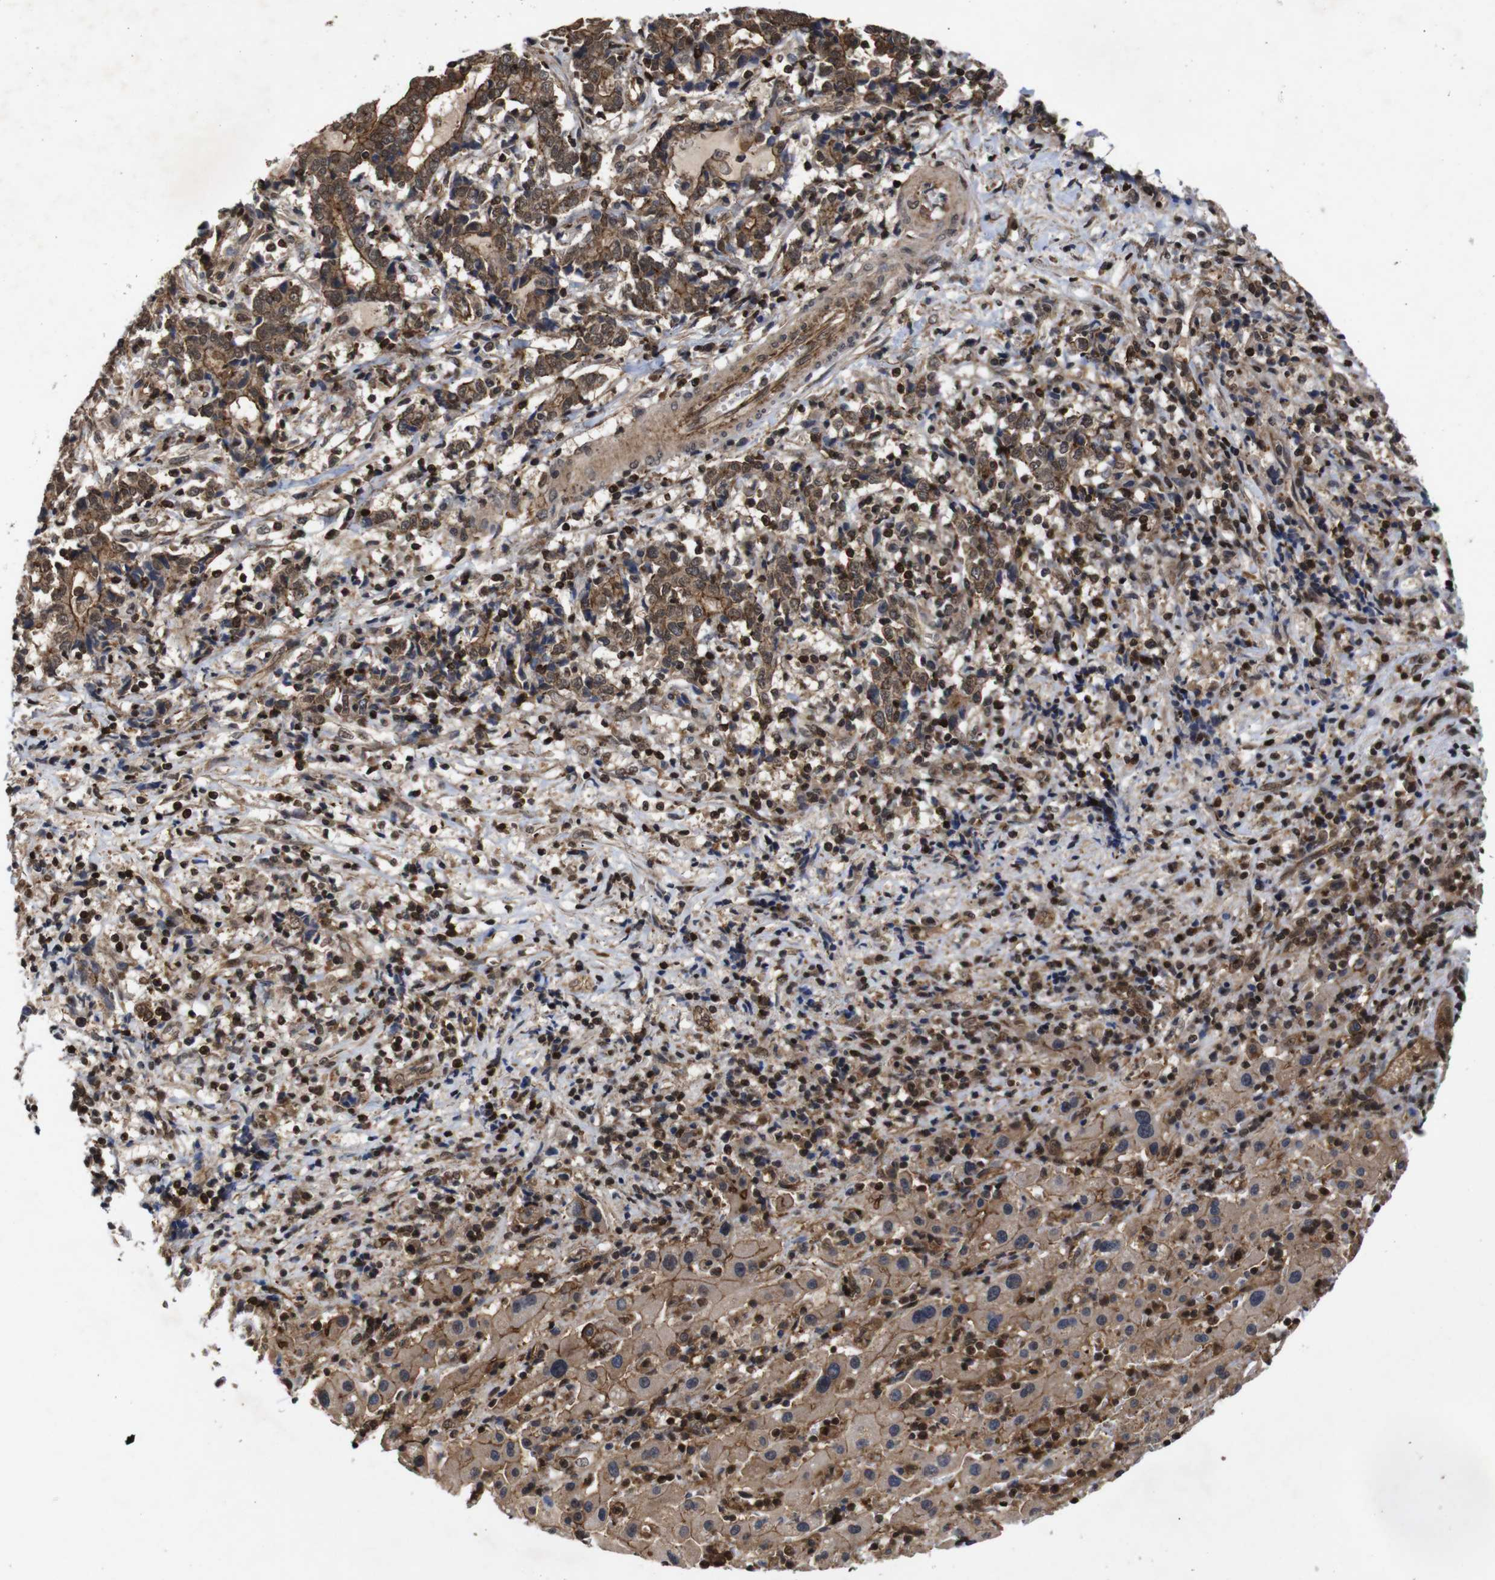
{"staining": {"intensity": "strong", "quantity": ">75%", "location": "cytoplasmic/membranous"}, "tissue": "liver cancer", "cell_type": "Tumor cells", "image_type": "cancer", "snomed": [{"axis": "morphology", "description": "Cholangiocarcinoma"}, {"axis": "topography", "description": "Liver"}], "caption": "Brown immunohistochemical staining in liver cancer demonstrates strong cytoplasmic/membranous staining in approximately >75% of tumor cells.", "gene": "NANOS1", "patient": {"sex": "male", "age": 57}}